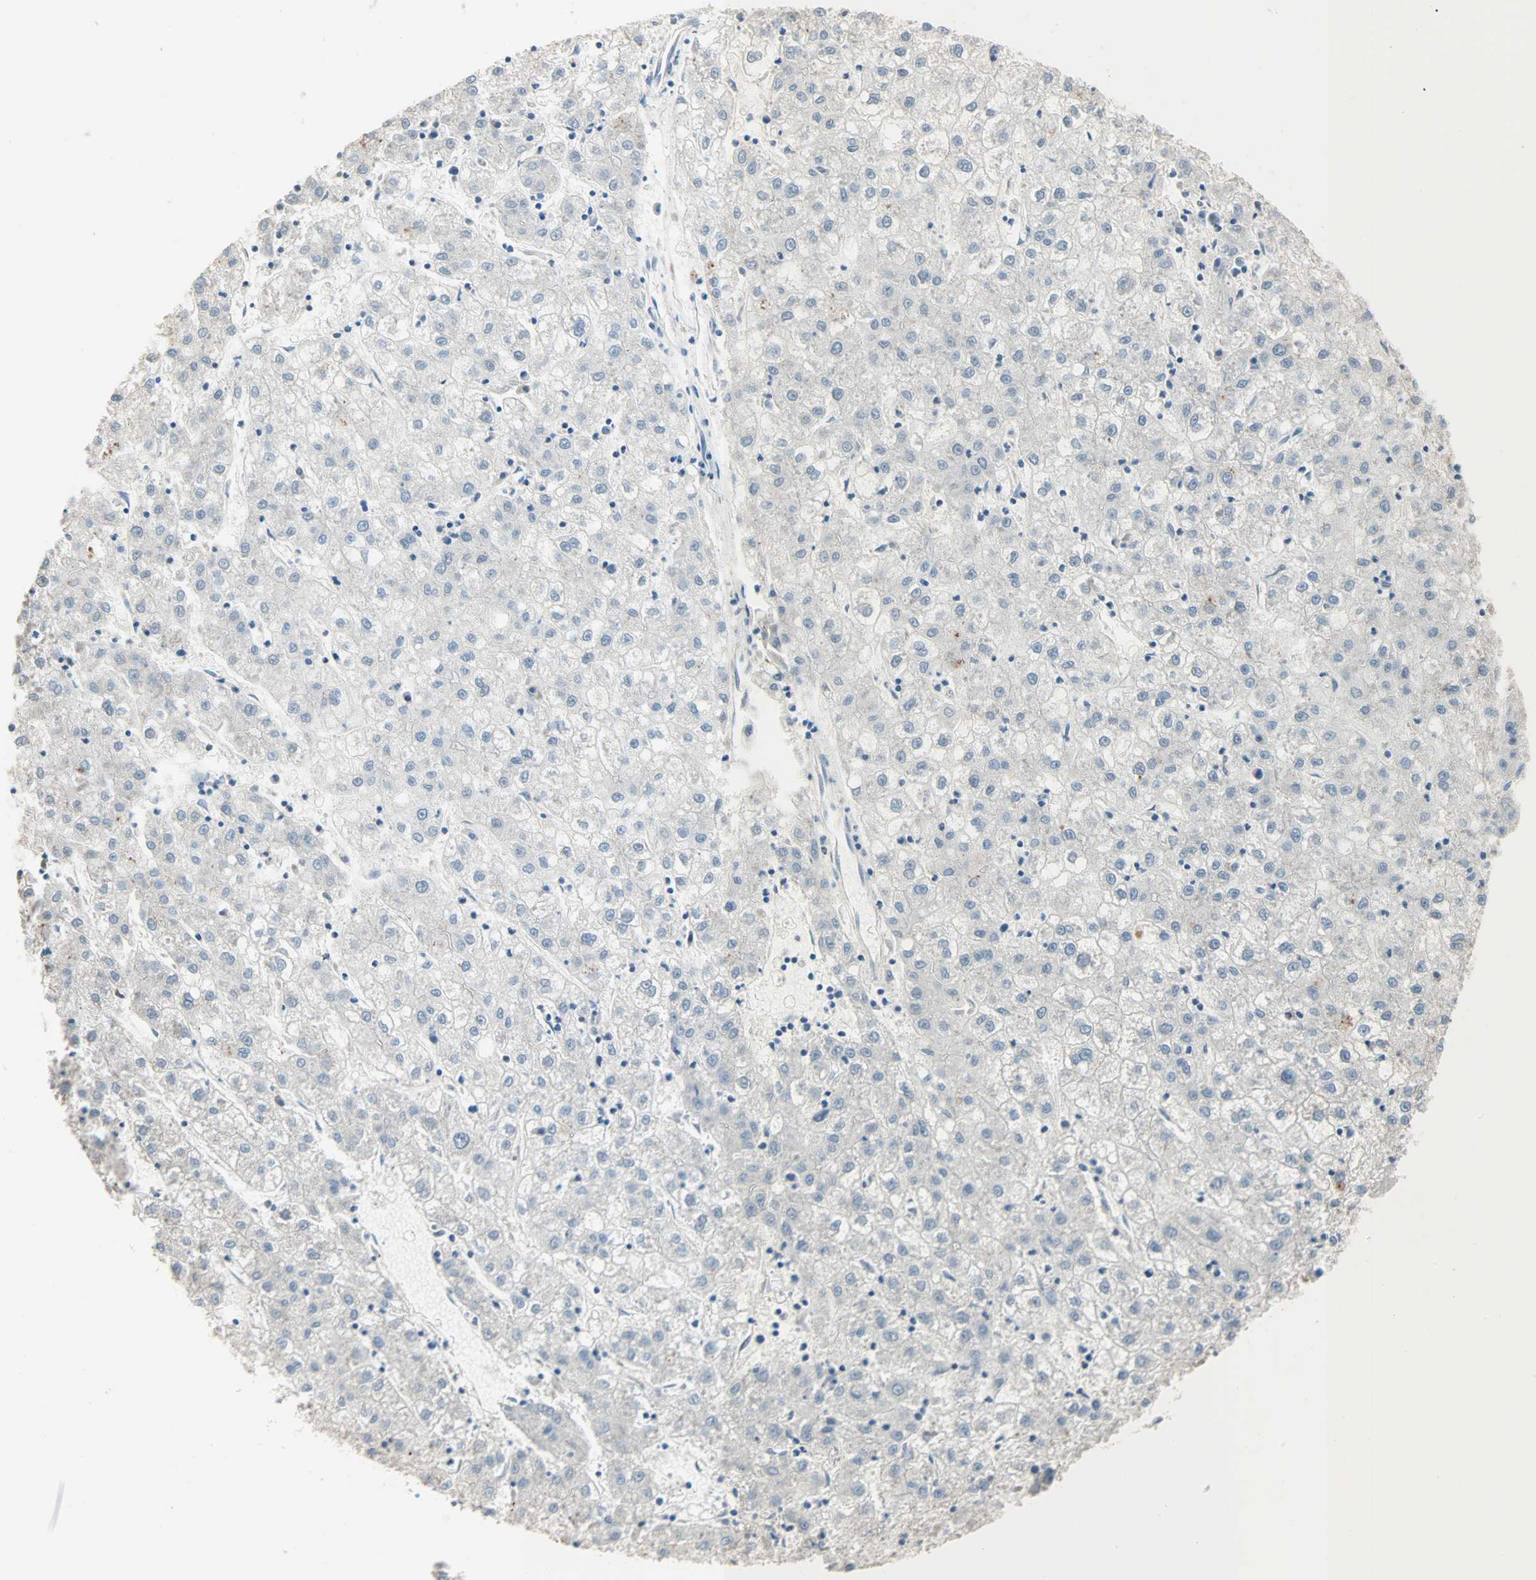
{"staining": {"intensity": "negative", "quantity": "none", "location": "none"}, "tissue": "liver cancer", "cell_type": "Tumor cells", "image_type": "cancer", "snomed": [{"axis": "morphology", "description": "Carcinoma, Hepatocellular, NOS"}, {"axis": "topography", "description": "Liver"}], "caption": "This photomicrograph is of hepatocellular carcinoma (liver) stained with immunohistochemistry (IHC) to label a protein in brown with the nuclei are counter-stained blue. There is no expression in tumor cells.", "gene": "ACVRL1", "patient": {"sex": "male", "age": 72}}